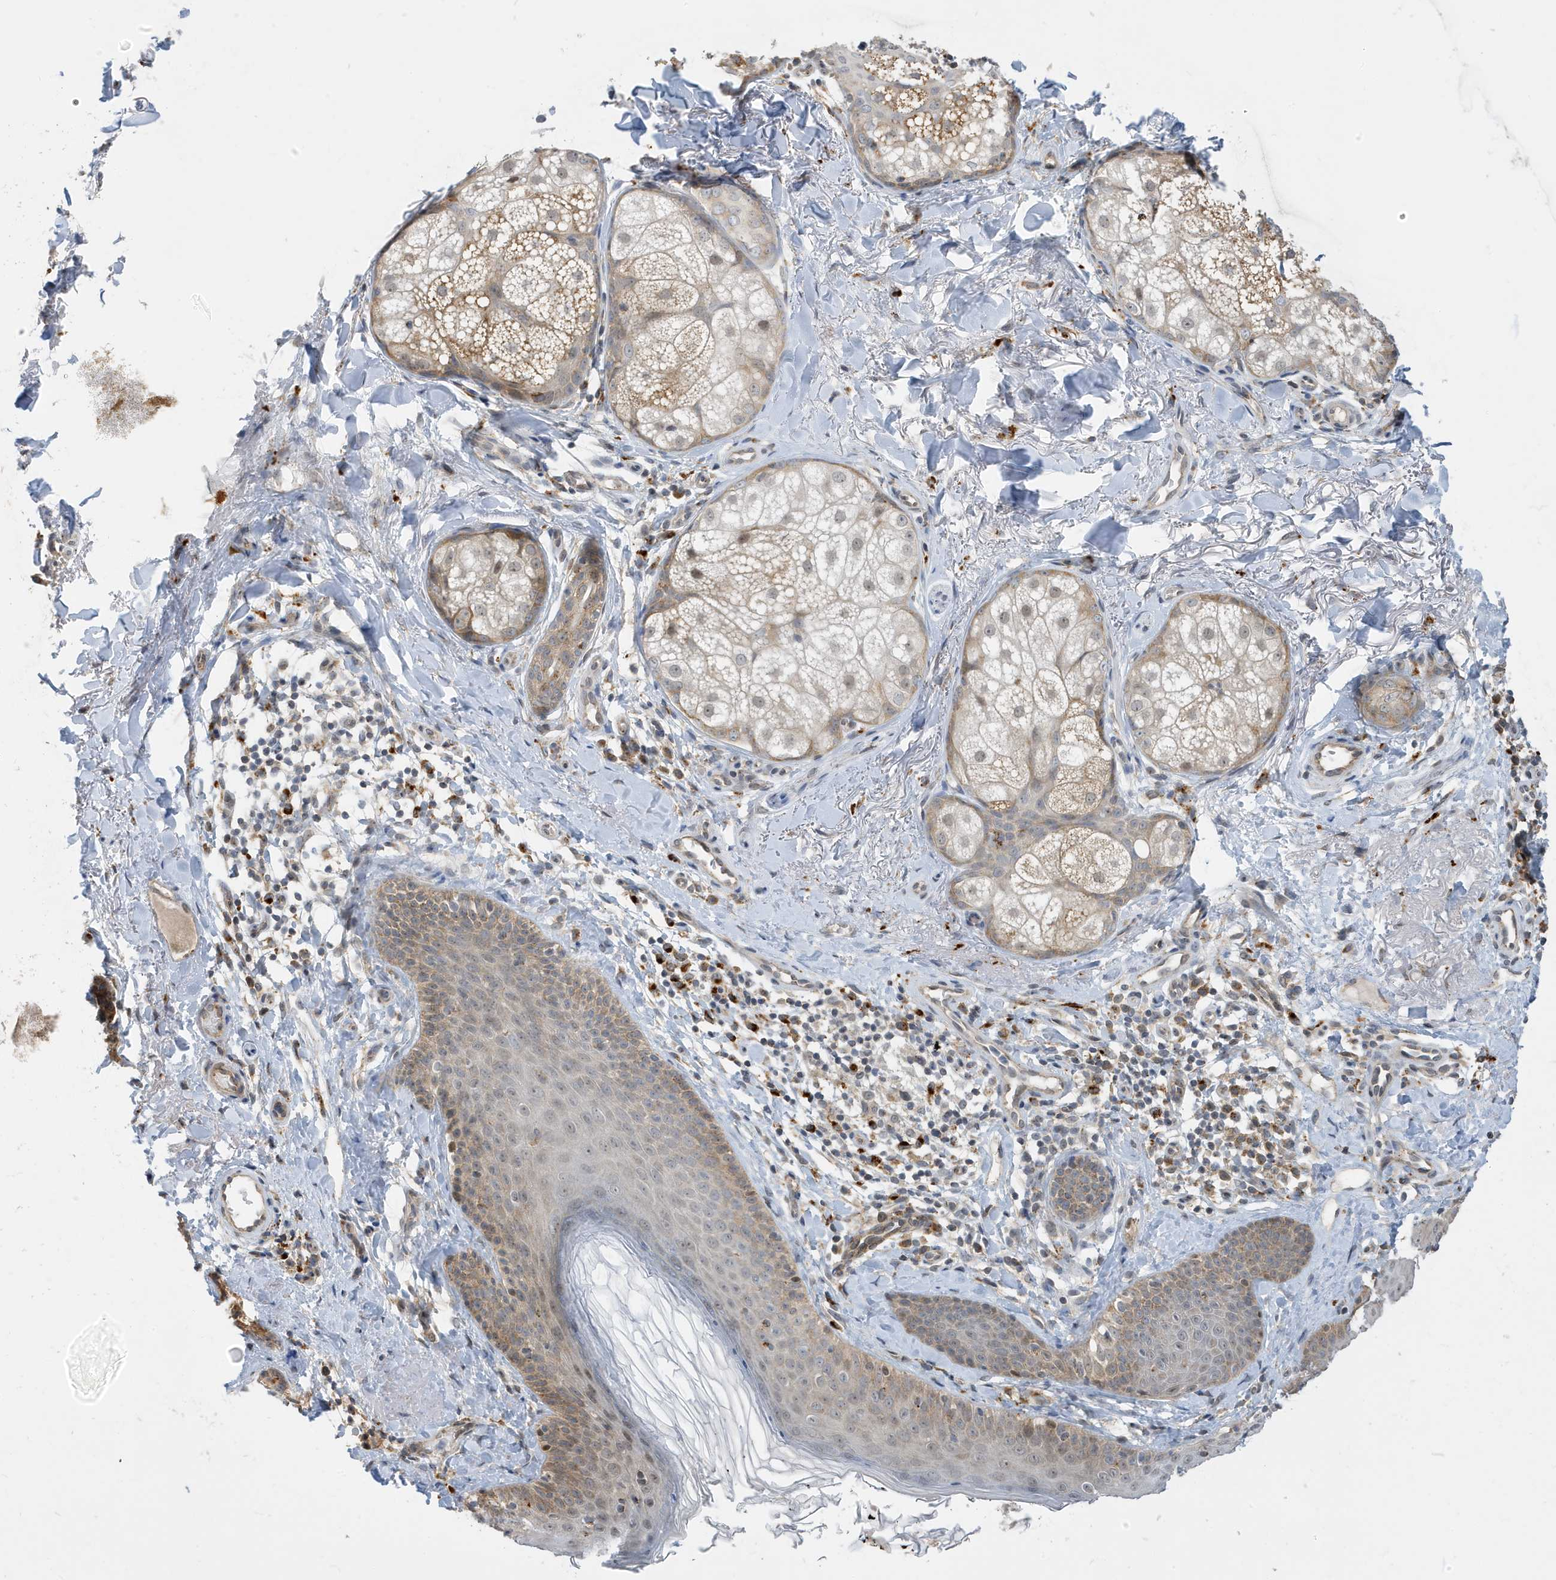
{"staining": {"intensity": "negative", "quantity": "none", "location": "none"}, "tissue": "skin", "cell_type": "Fibroblasts", "image_type": "normal", "snomed": [{"axis": "morphology", "description": "Normal tissue, NOS"}, {"axis": "topography", "description": "Skin"}], "caption": "Immunohistochemistry of unremarkable skin displays no positivity in fibroblasts. The staining is performed using DAB (3,3'-diaminobenzidine) brown chromogen with nuclei counter-stained in using hematoxylin.", "gene": "ZNF507", "patient": {"sex": "male", "age": 57}}